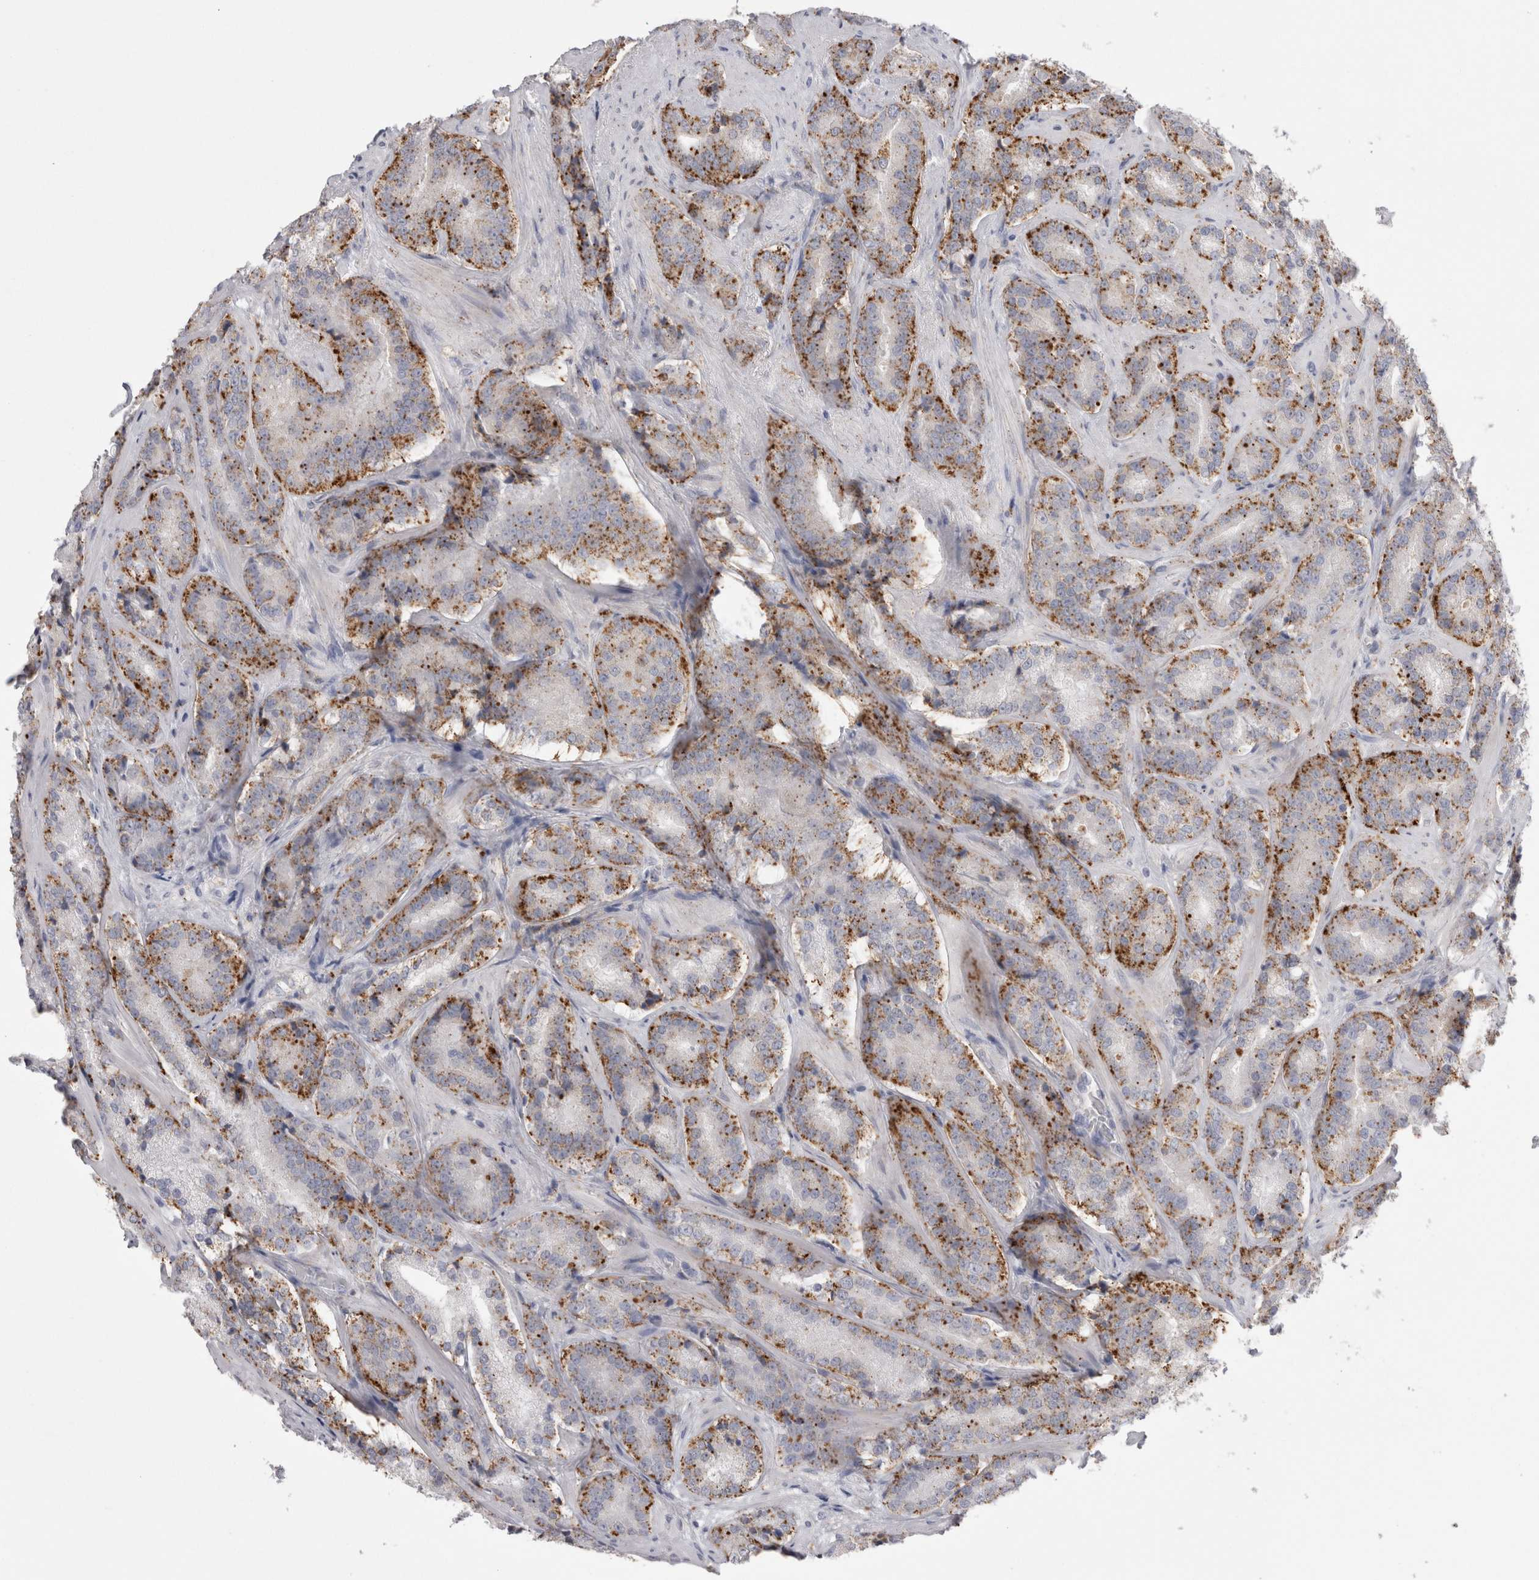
{"staining": {"intensity": "moderate", "quantity": "25%-75%", "location": "cytoplasmic/membranous"}, "tissue": "prostate cancer", "cell_type": "Tumor cells", "image_type": "cancer", "snomed": [{"axis": "morphology", "description": "Adenocarcinoma, High grade"}, {"axis": "topography", "description": "Prostate"}], "caption": "This photomicrograph displays high-grade adenocarcinoma (prostate) stained with IHC to label a protein in brown. The cytoplasmic/membranous of tumor cells show moderate positivity for the protein. Nuclei are counter-stained blue.", "gene": "EPDR1", "patient": {"sex": "male", "age": 60}}